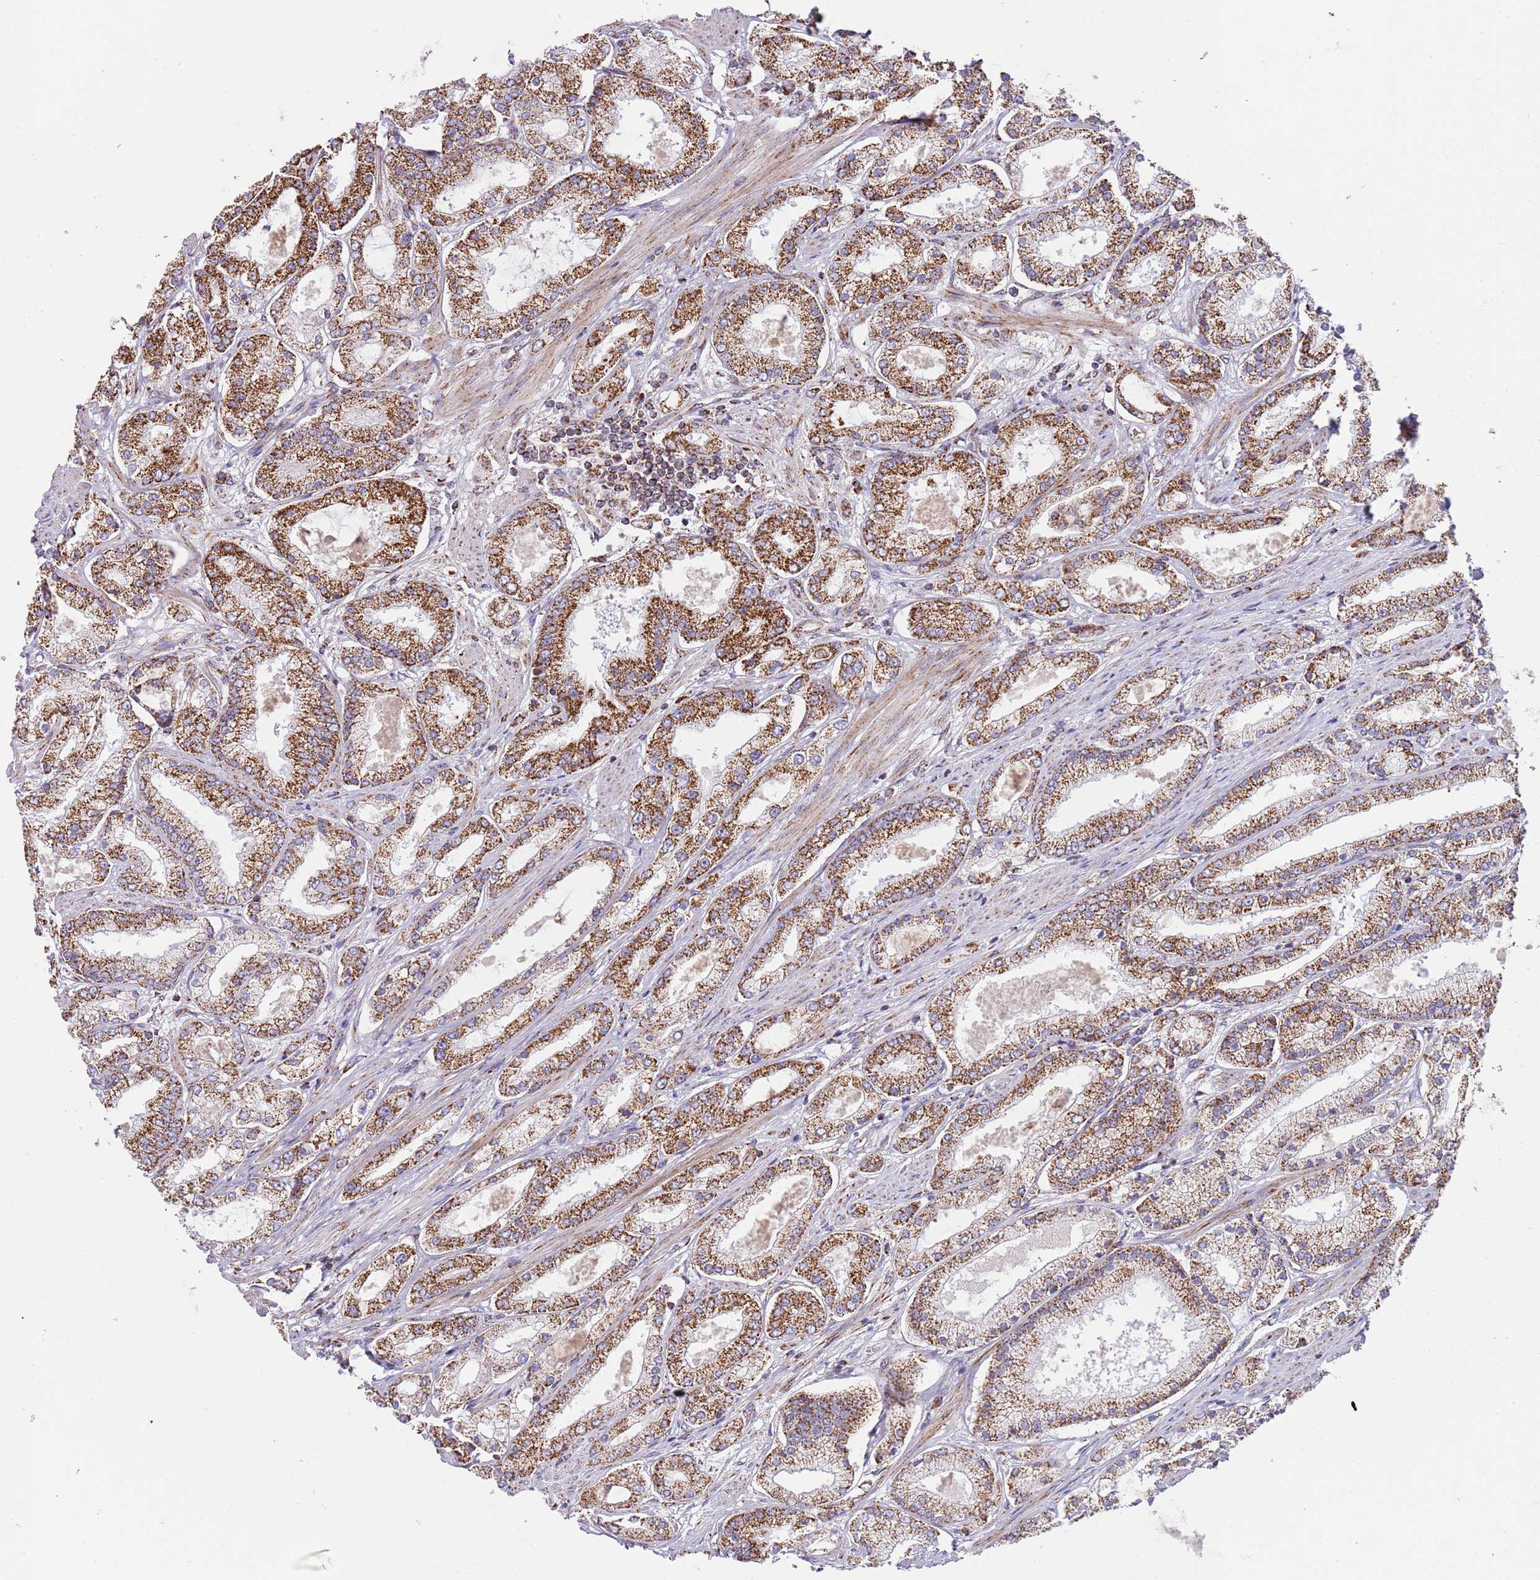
{"staining": {"intensity": "strong", "quantity": ">75%", "location": "cytoplasmic/membranous"}, "tissue": "prostate cancer", "cell_type": "Tumor cells", "image_type": "cancer", "snomed": [{"axis": "morphology", "description": "Adenocarcinoma, High grade"}, {"axis": "topography", "description": "Prostate"}], "caption": "Prostate high-grade adenocarcinoma stained with a brown dye exhibits strong cytoplasmic/membranous positive expression in approximately >75% of tumor cells.", "gene": "LHX6", "patient": {"sex": "male", "age": 69}}